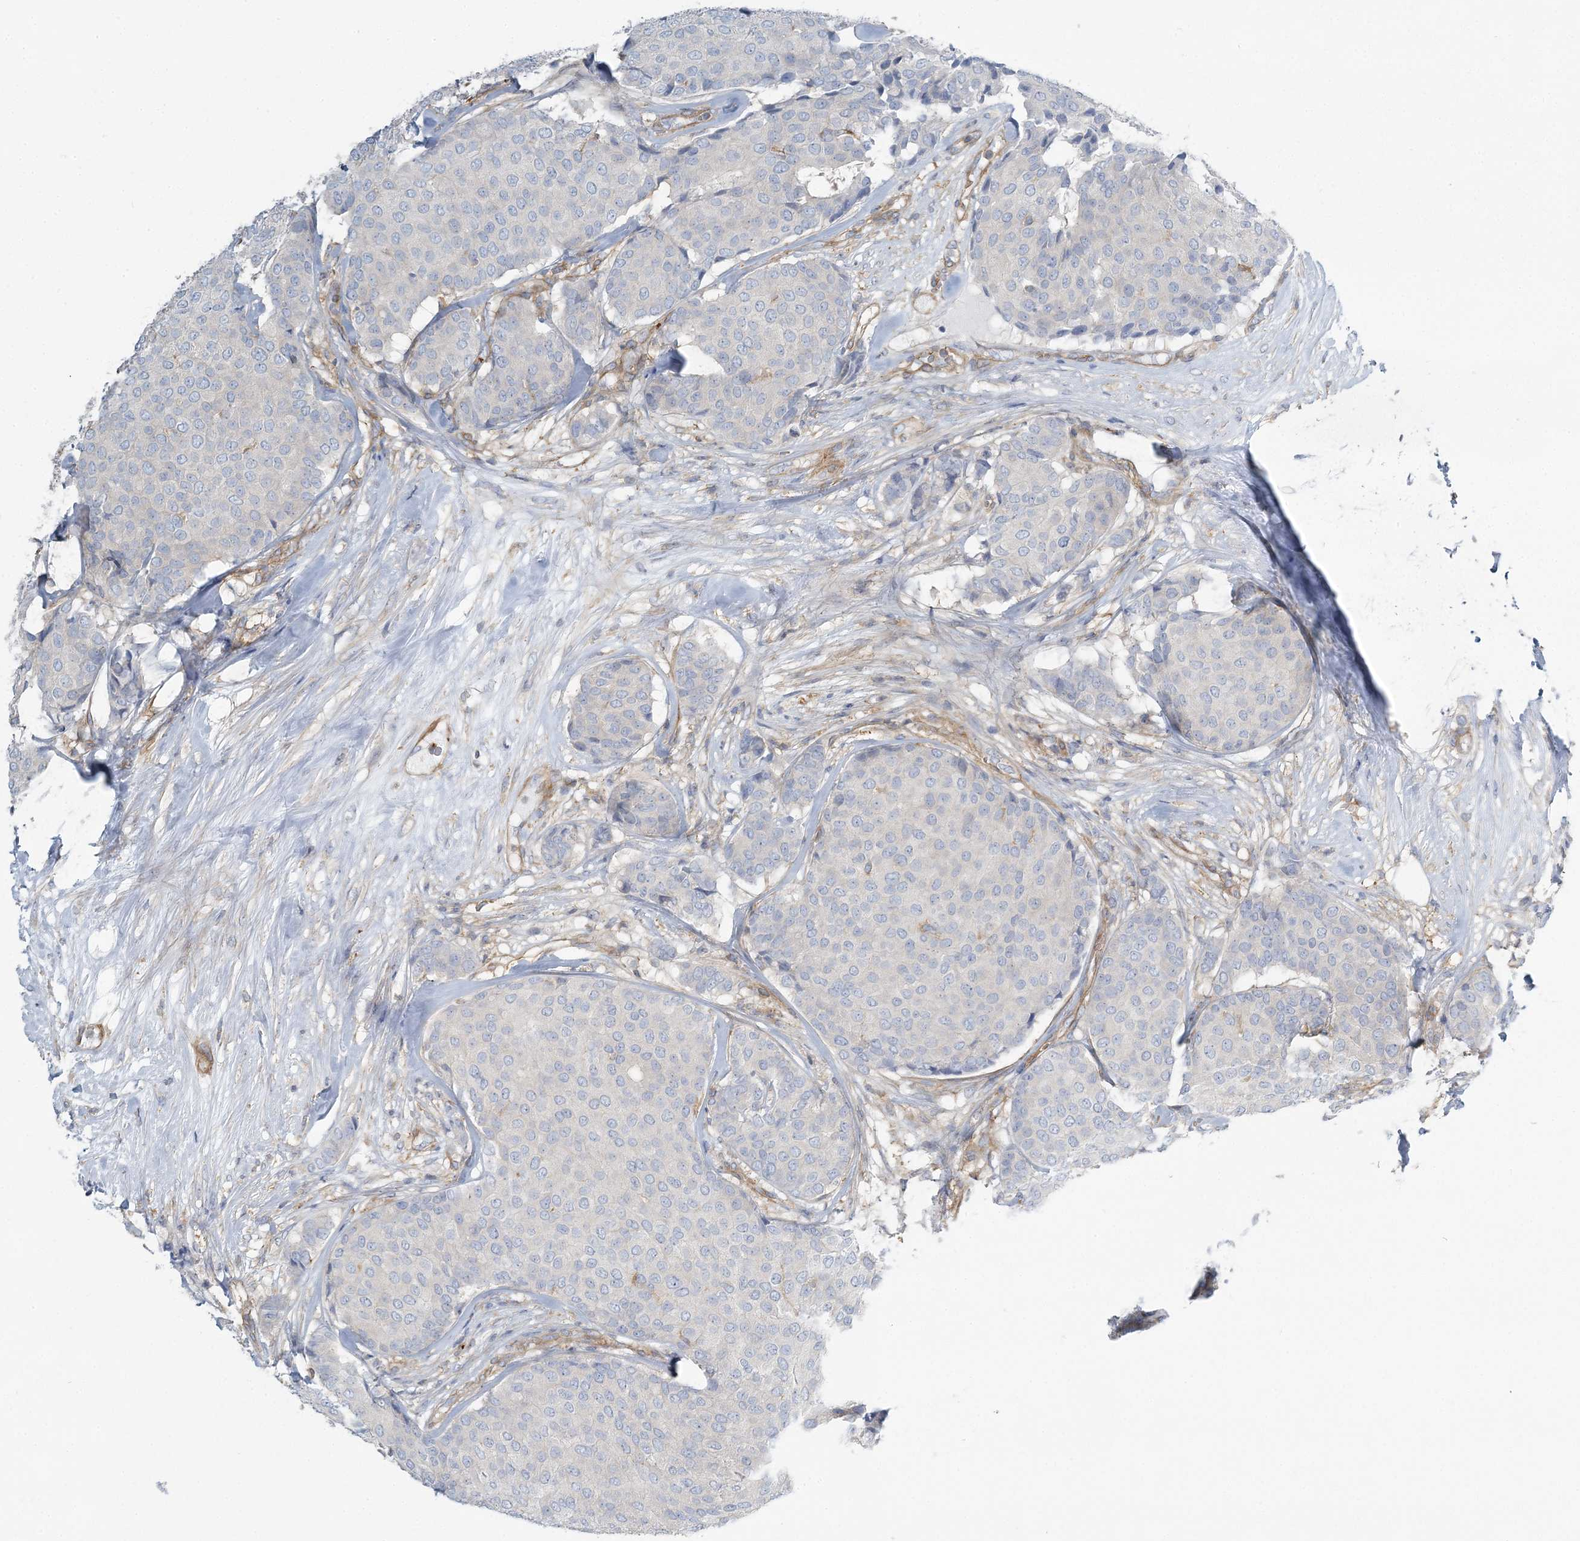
{"staining": {"intensity": "negative", "quantity": "none", "location": "none"}, "tissue": "breast cancer", "cell_type": "Tumor cells", "image_type": "cancer", "snomed": [{"axis": "morphology", "description": "Duct carcinoma"}, {"axis": "topography", "description": "Breast"}], "caption": "An image of human breast invasive ductal carcinoma is negative for staining in tumor cells.", "gene": "CUEDC2", "patient": {"sex": "female", "age": 75}}